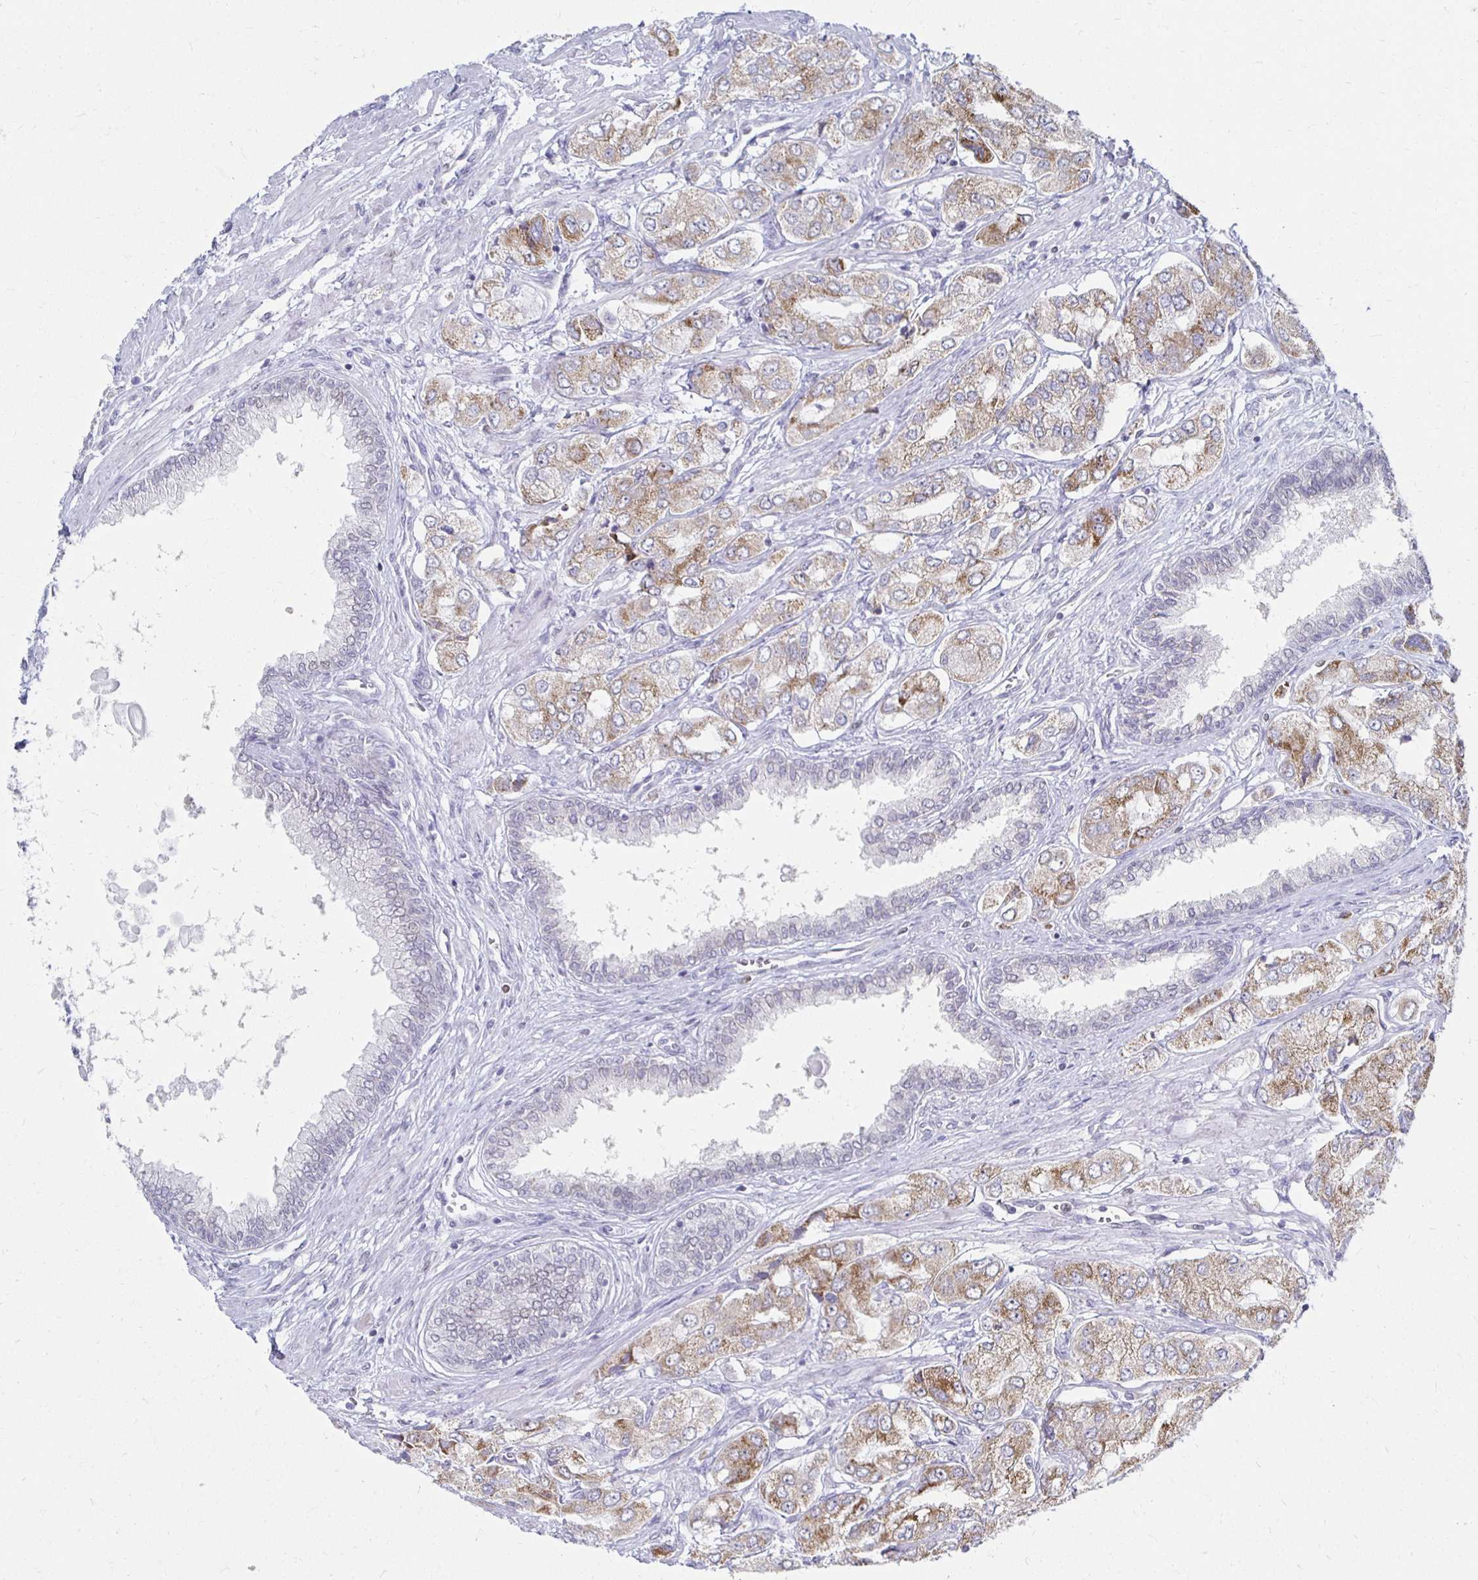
{"staining": {"intensity": "moderate", "quantity": ">75%", "location": "cytoplasmic/membranous"}, "tissue": "prostate cancer", "cell_type": "Tumor cells", "image_type": "cancer", "snomed": [{"axis": "morphology", "description": "Adenocarcinoma, Low grade"}, {"axis": "topography", "description": "Prostate"}], "caption": "Low-grade adenocarcinoma (prostate) stained for a protein reveals moderate cytoplasmic/membranous positivity in tumor cells.", "gene": "NOCT", "patient": {"sex": "male", "age": 69}}